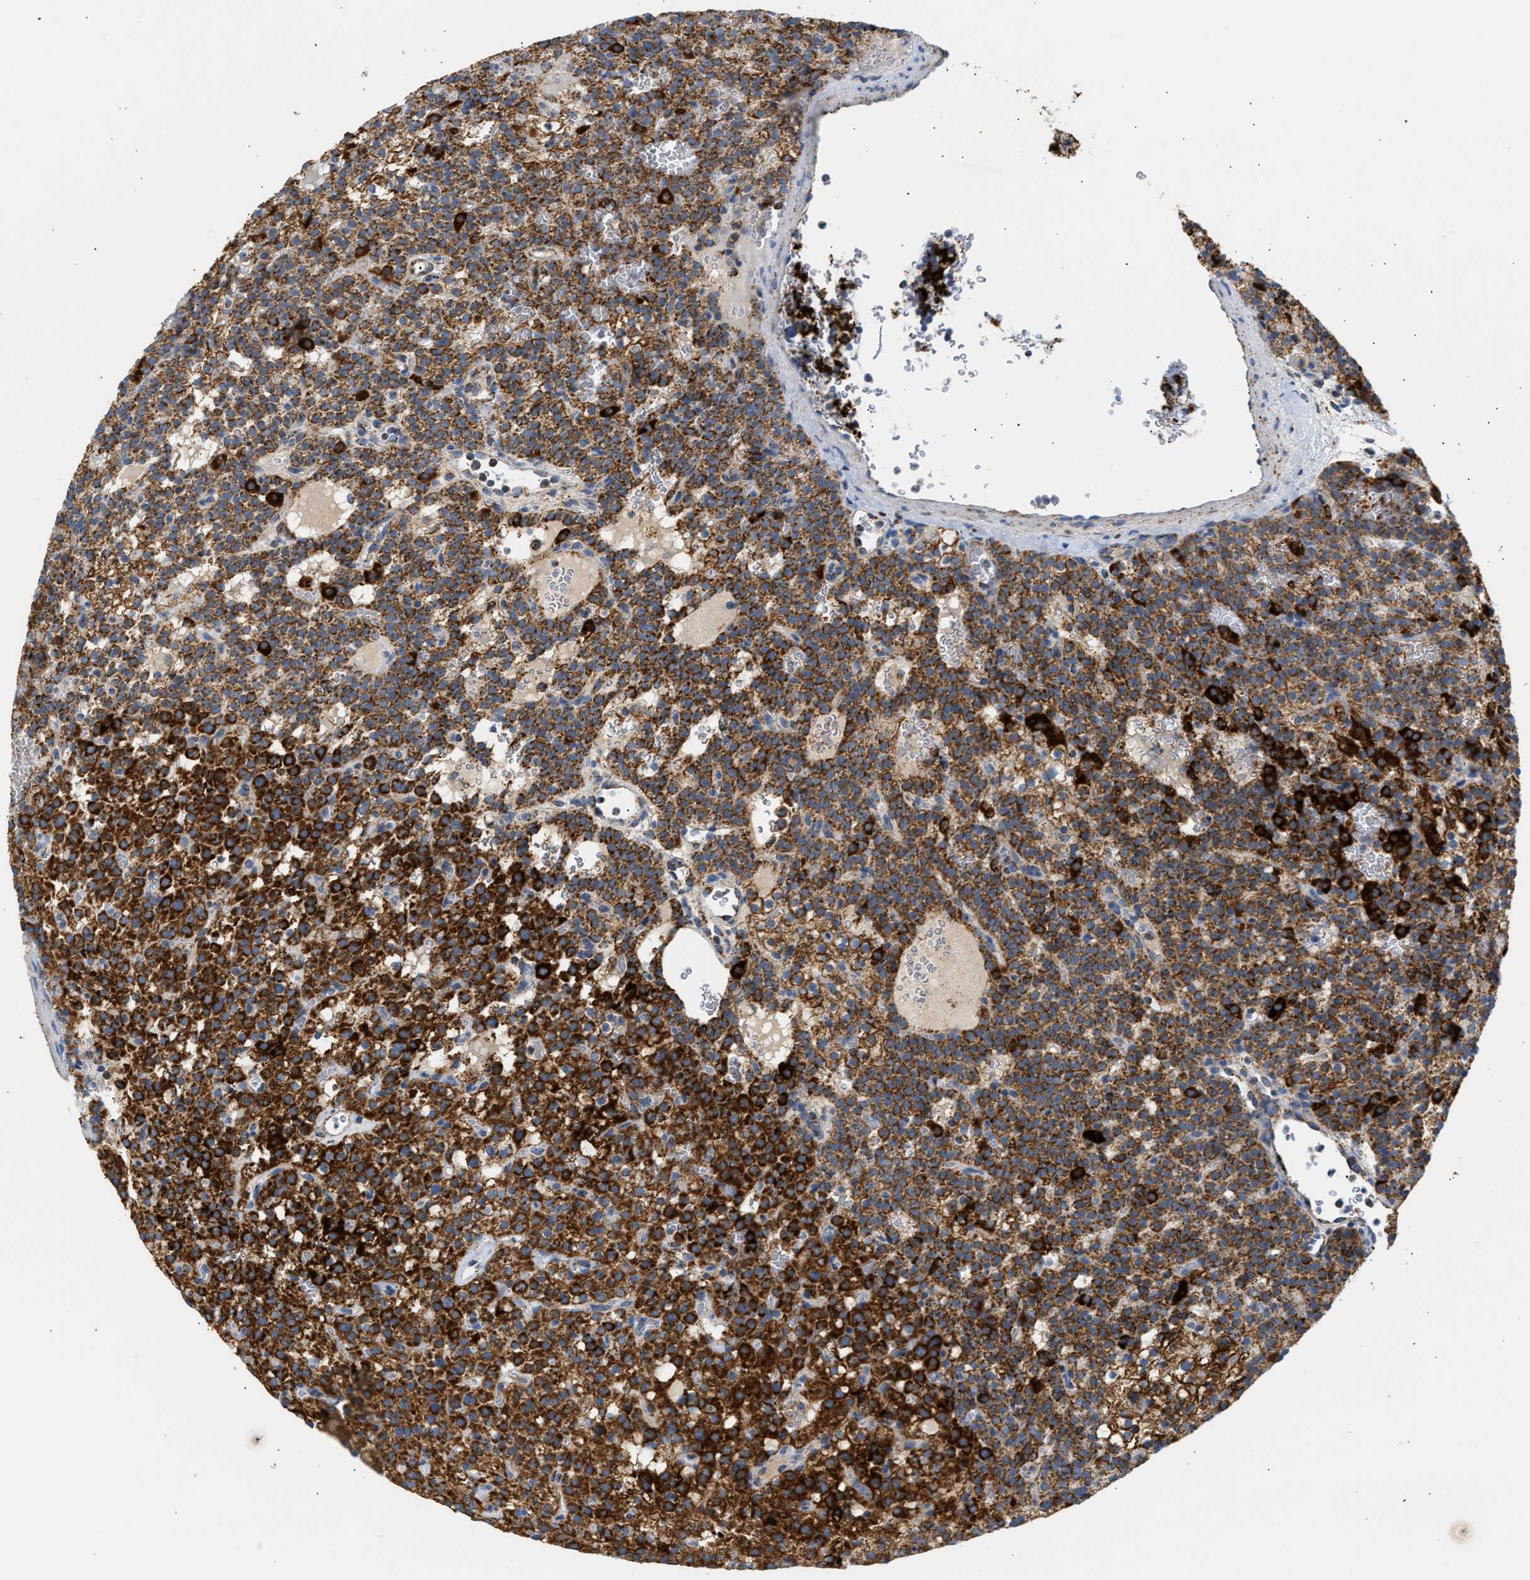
{"staining": {"intensity": "strong", "quantity": ">75%", "location": "cytoplasmic/membranous"}, "tissue": "parathyroid gland", "cell_type": "Glandular cells", "image_type": "normal", "snomed": [{"axis": "morphology", "description": "Normal tissue, NOS"}, {"axis": "morphology", "description": "Adenoma, NOS"}, {"axis": "topography", "description": "Parathyroid gland"}], "caption": "Immunohistochemical staining of unremarkable human parathyroid gland exhibits >75% levels of strong cytoplasmic/membranous protein positivity in about >75% of glandular cells. (DAB IHC, brown staining for protein, blue staining for nuclei).", "gene": "OGDH", "patient": {"sex": "female", "age": 74}}